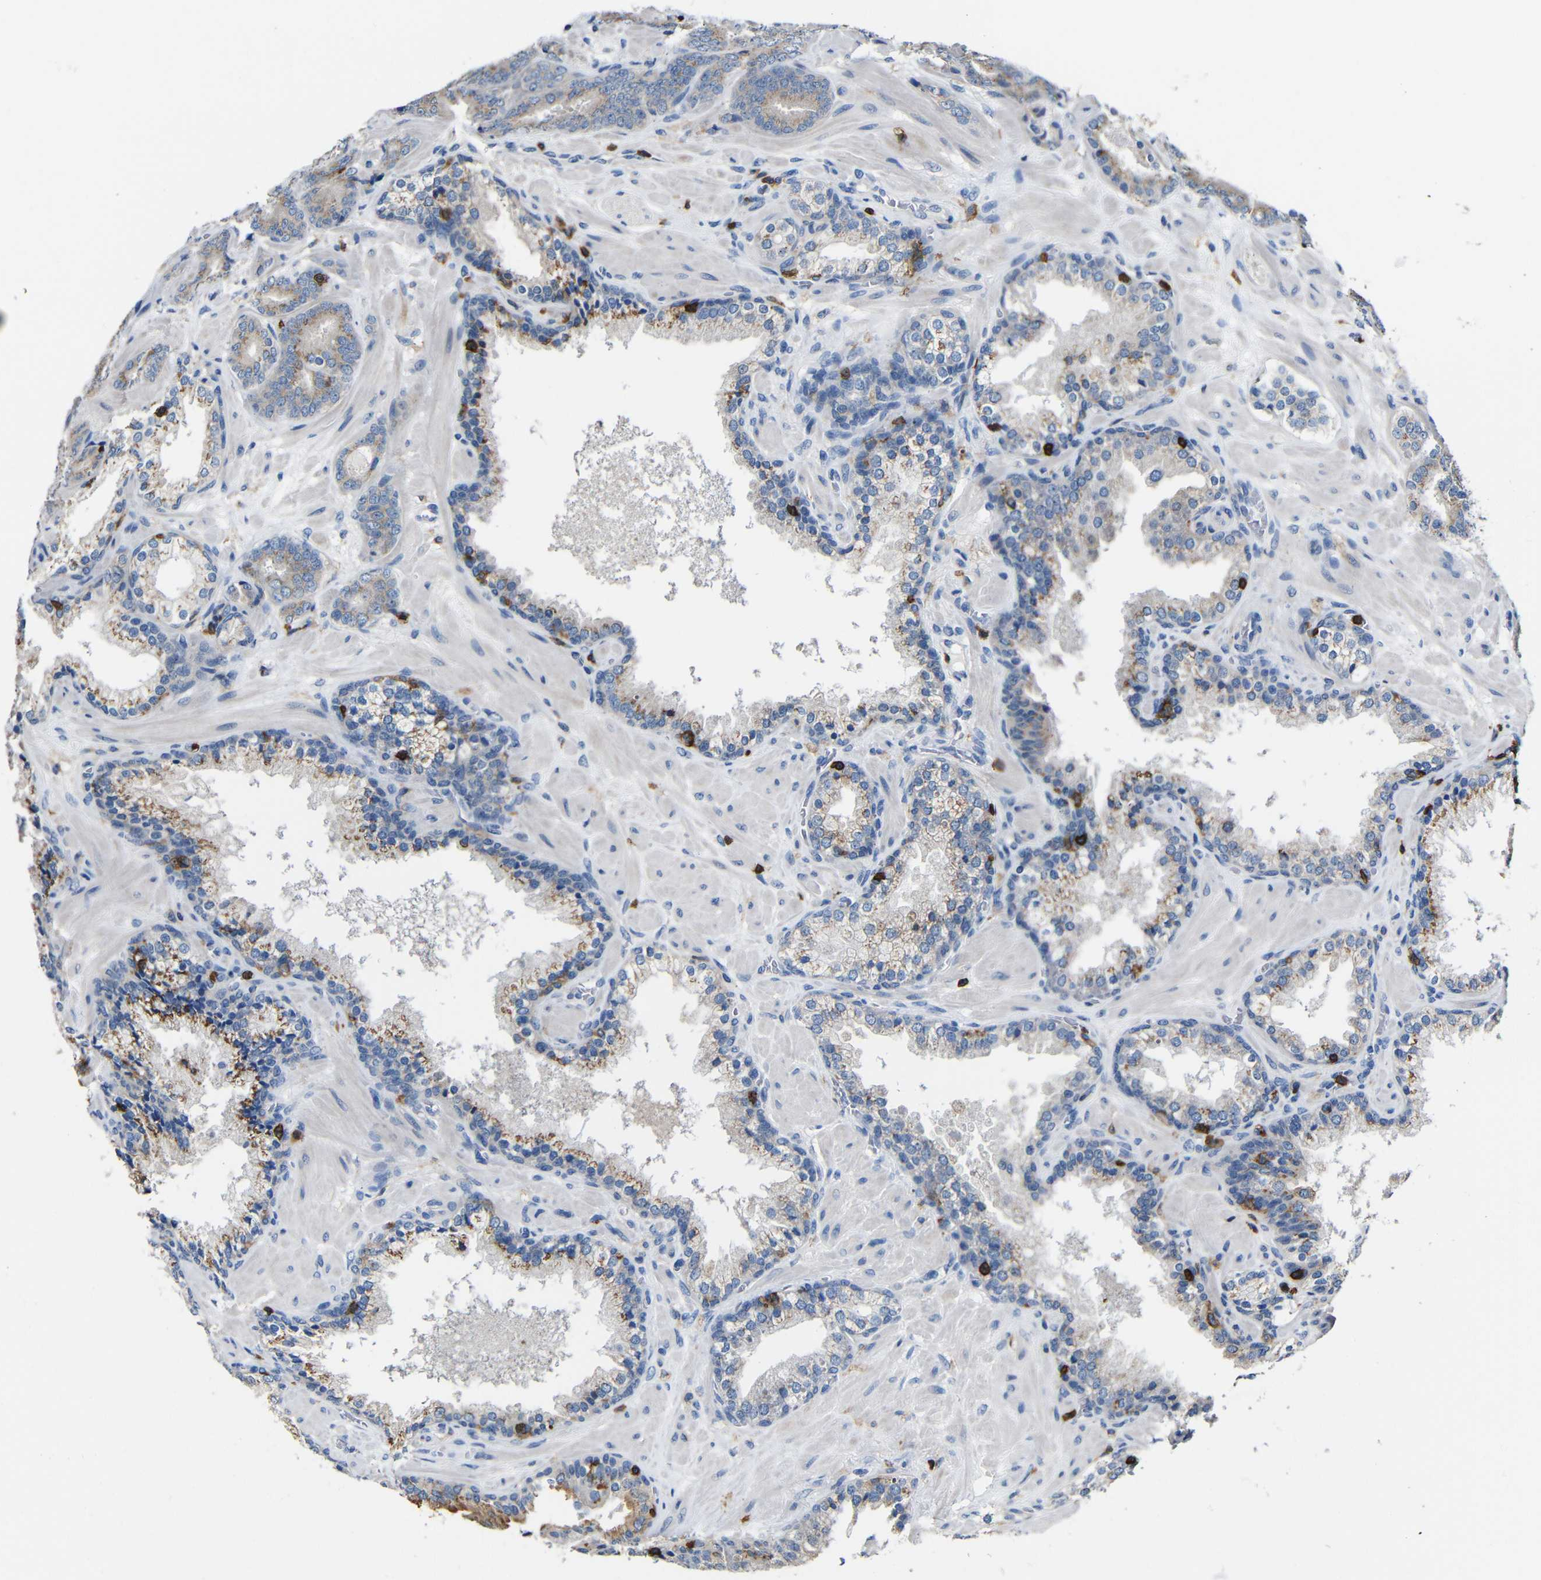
{"staining": {"intensity": "weak", "quantity": "25%-75%", "location": "cytoplasmic/membranous"}, "tissue": "prostate cancer", "cell_type": "Tumor cells", "image_type": "cancer", "snomed": [{"axis": "morphology", "description": "Adenocarcinoma, Low grade"}, {"axis": "topography", "description": "Prostate"}], "caption": "Protein staining of prostate cancer tissue displays weak cytoplasmic/membranous expression in about 25%-75% of tumor cells. (DAB (3,3'-diaminobenzidine) IHC with brightfield microscopy, high magnification).", "gene": "P2RY12", "patient": {"sex": "male", "age": 63}}